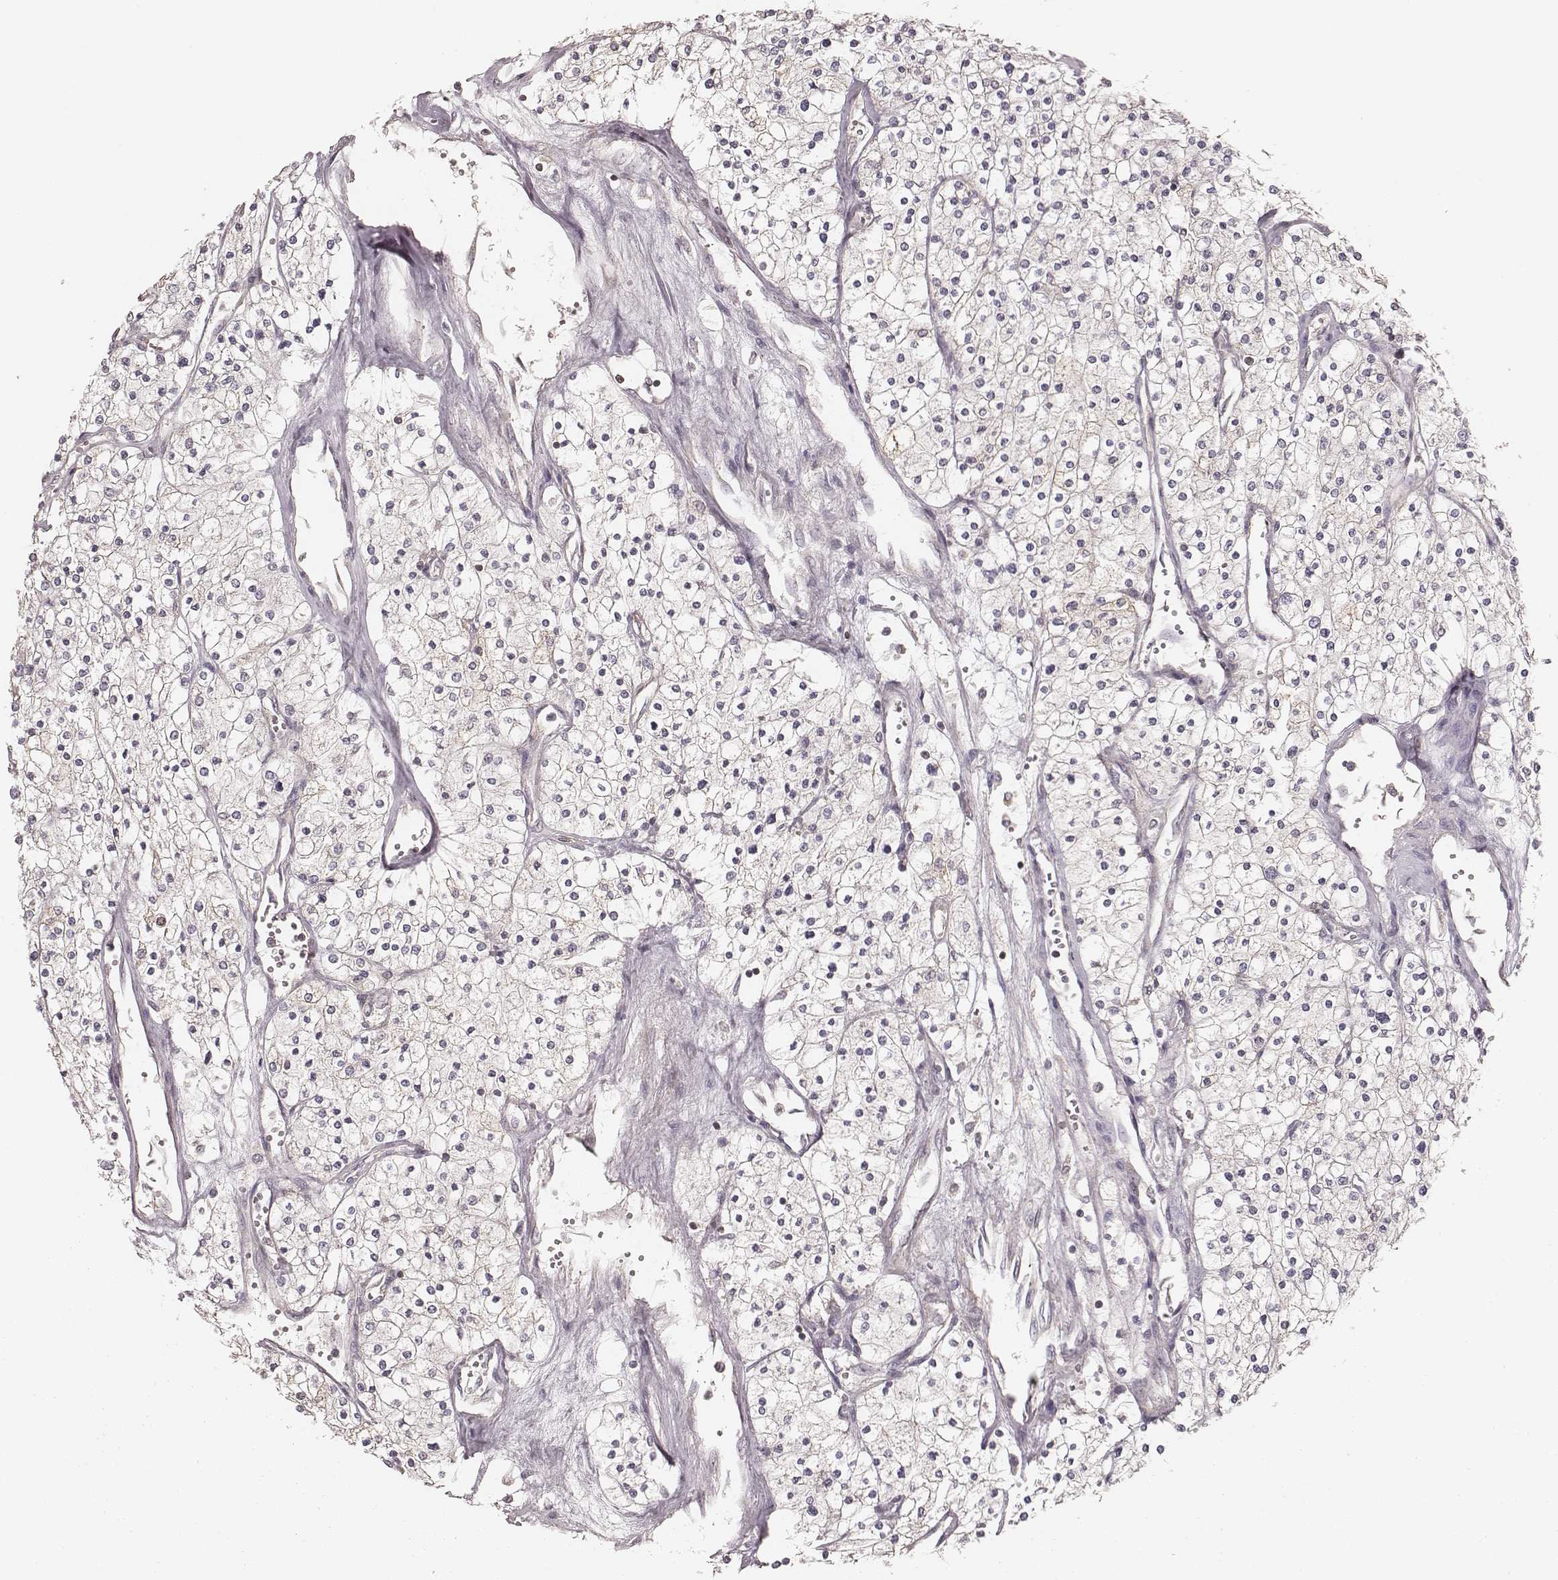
{"staining": {"intensity": "negative", "quantity": "none", "location": "none"}, "tissue": "renal cancer", "cell_type": "Tumor cells", "image_type": "cancer", "snomed": [{"axis": "morphology", "description": "Adenocarcinoma, NOS"}, {"axis": "topography", "description": "Kidney"}], "caption": "The photomicrograph shows no significant expression in tumor cells of renal adenocarcinoma.", "gene": "CARS1", "patient": {"sex": "male", "age": 80}}